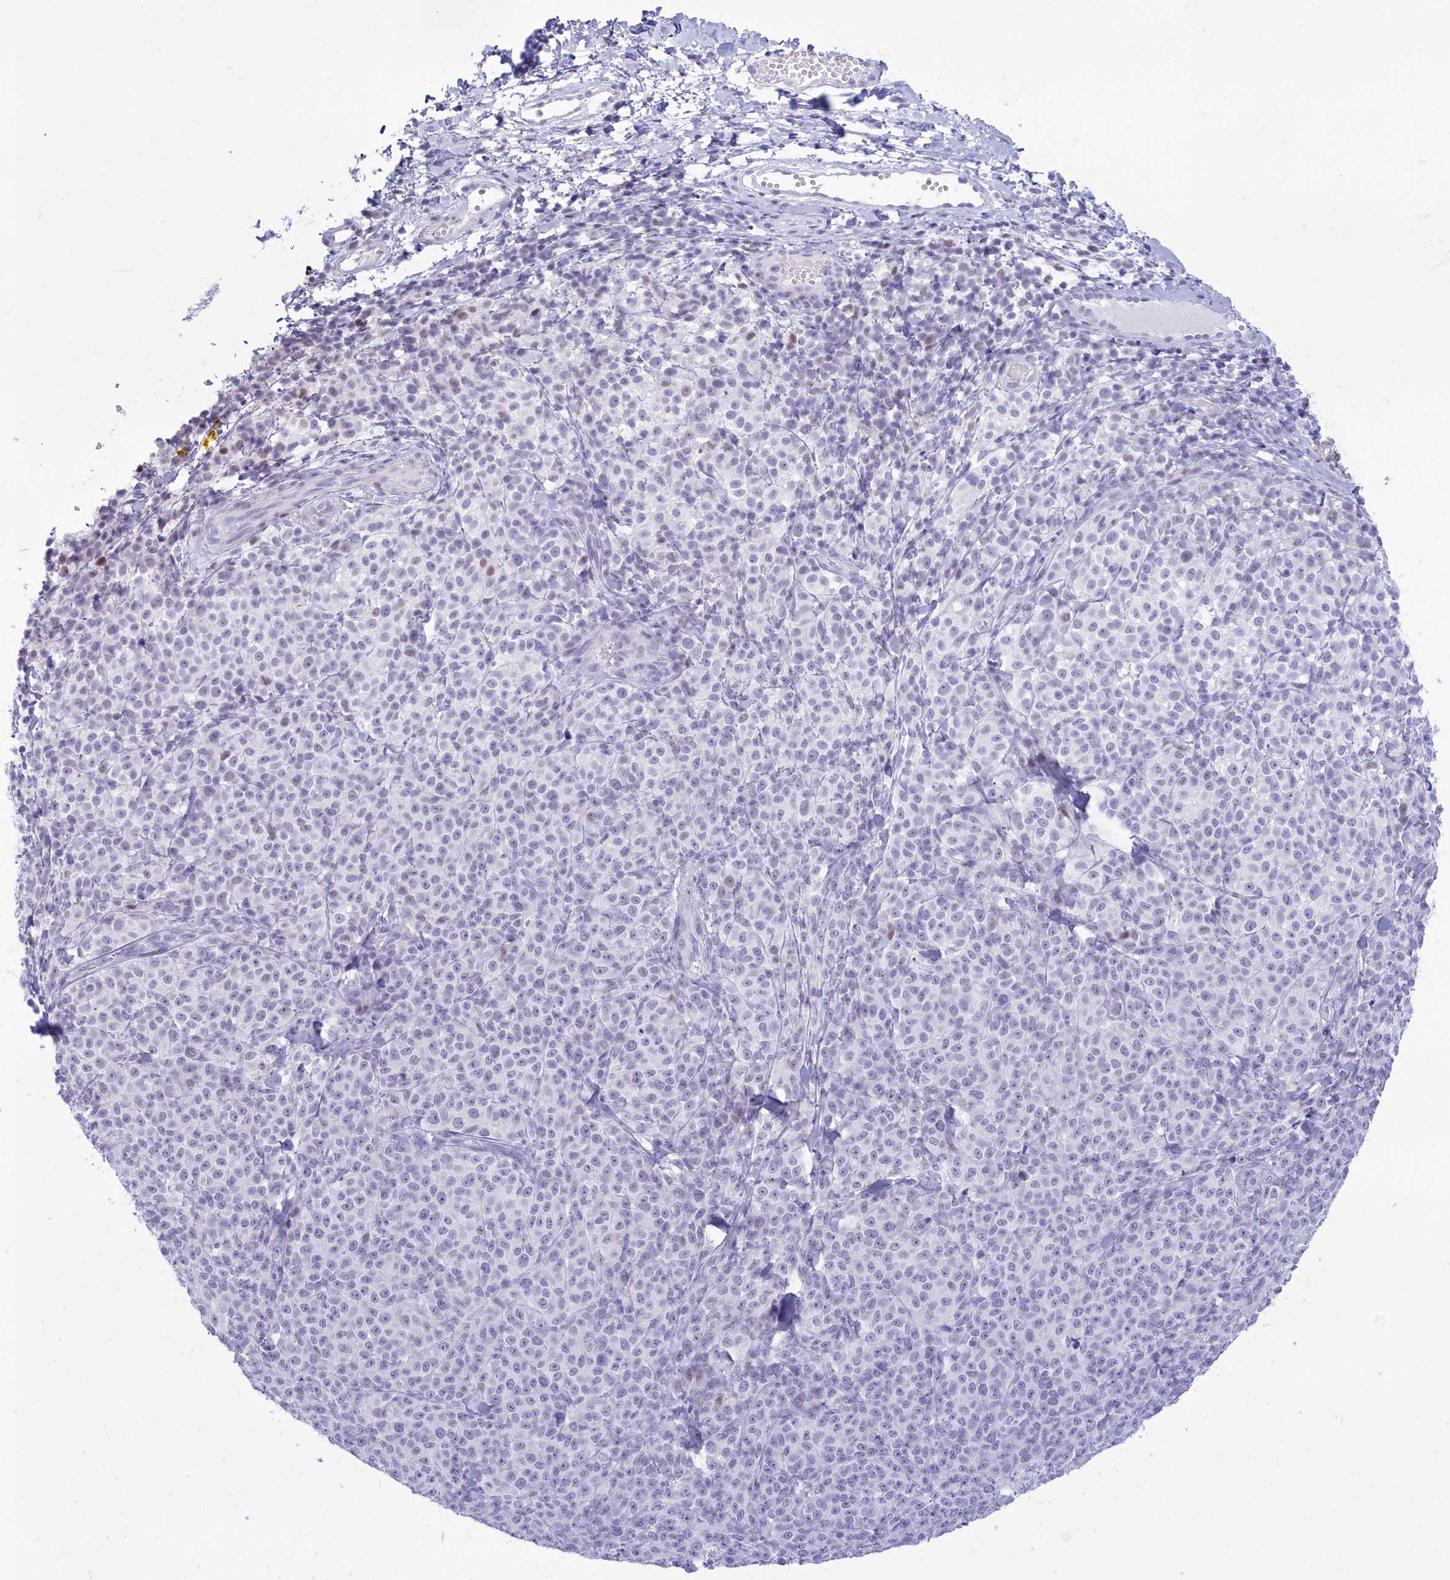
{"staining": {"intensity": "negative", "quantity": "none", "location": "none"}, "tissue": "melanoma", "cell_type": "Tumor cells", "image_type": "cancer", "snomed": [{"axis": "morphology", "description": "Normal tissue, NOS"}, {"axis": "morphology", "description": "Malignant melanoma, NOS"}, {"axis": "topography", "description": "Skin"}], "caption": "Immunohistochemistry of malignant melanoma shows no expression in tumor cells.", "gene": "SNX20", "patient": {"sex": "female", "age": 34}}